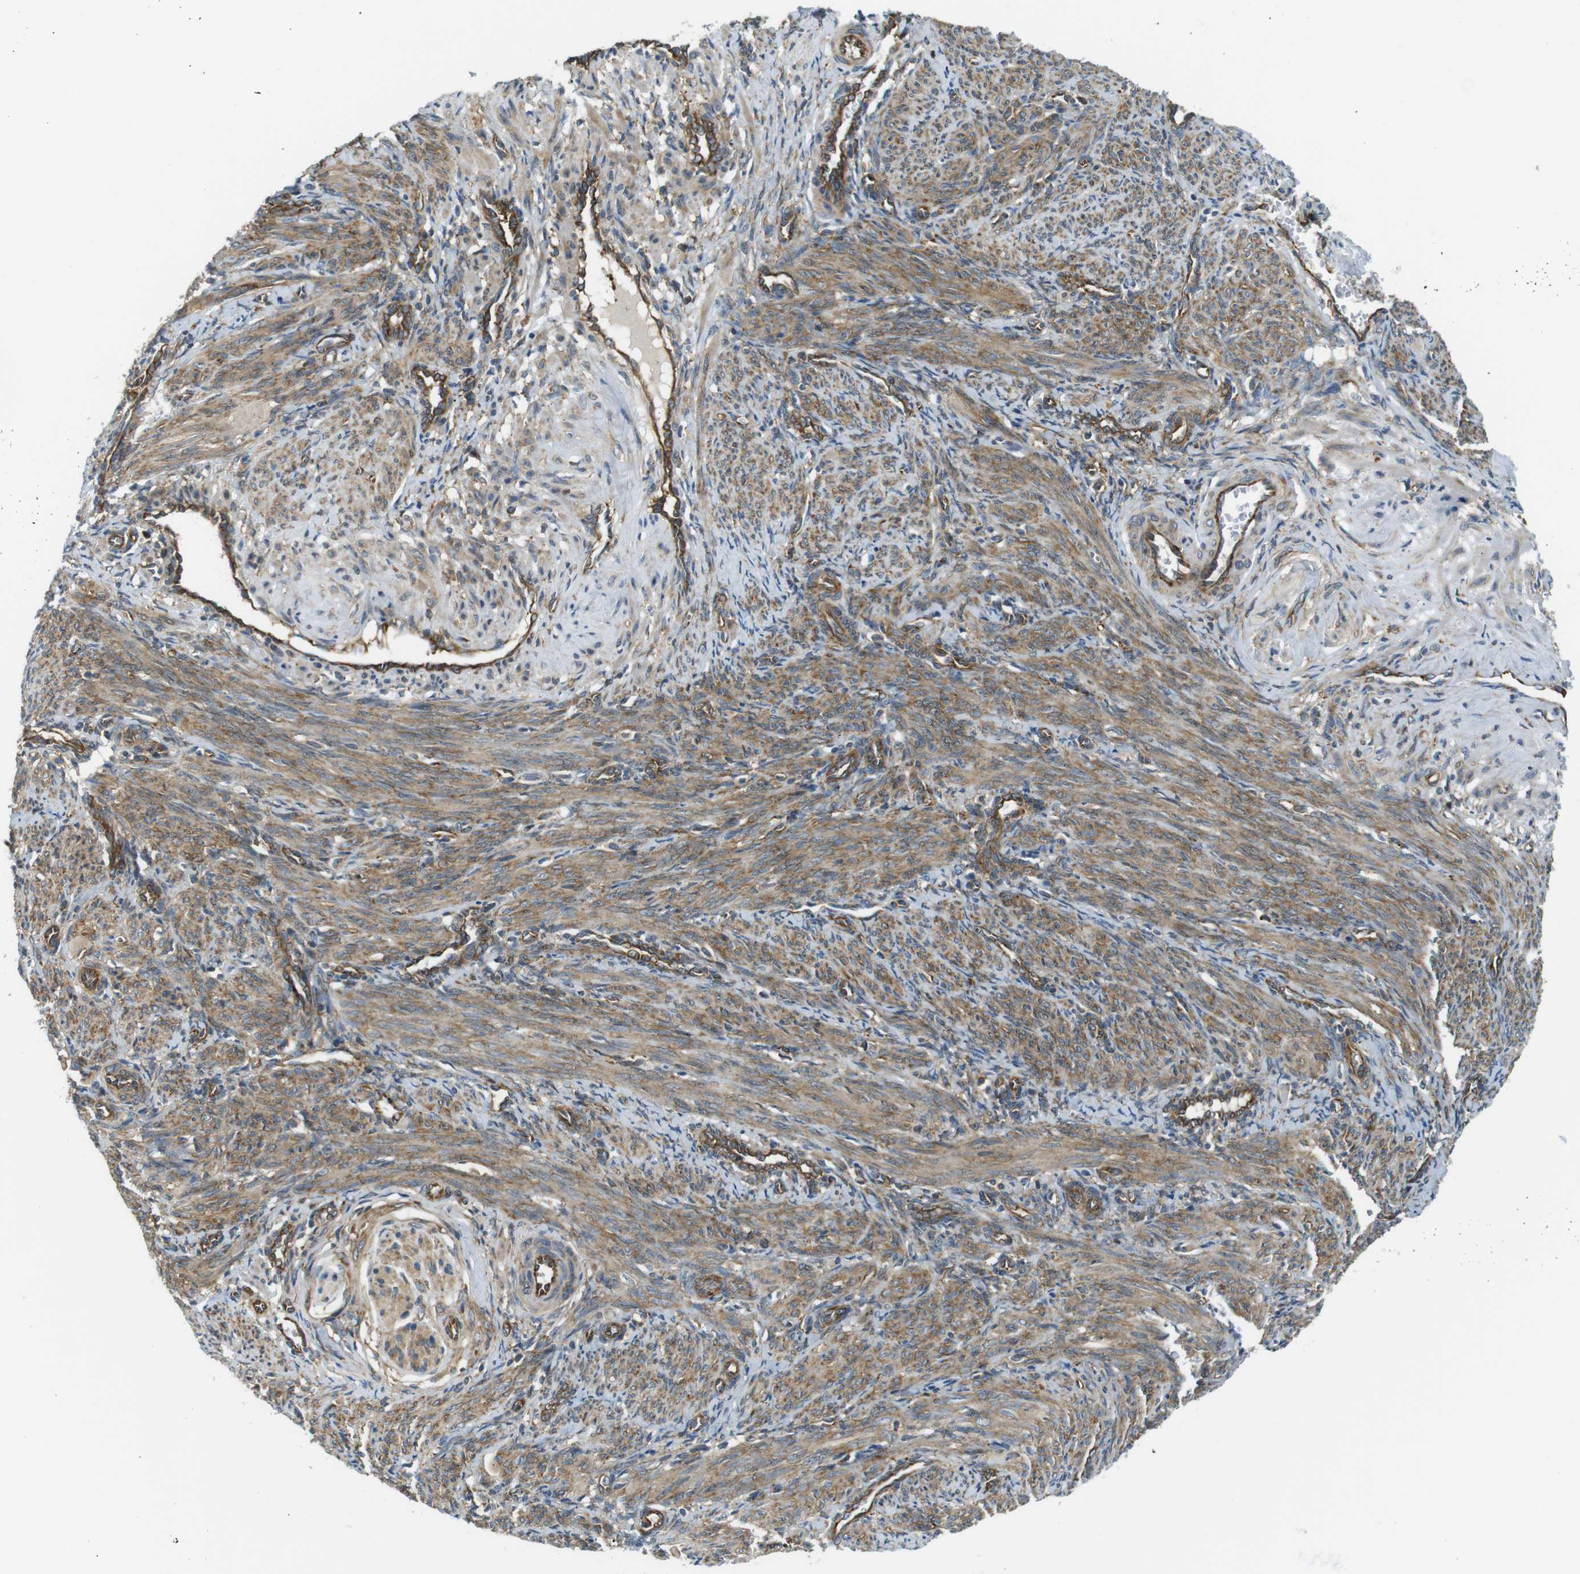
{"staining": {"intensity": "moderate", "quantity": ">75%", "location": "cytoplasmic/membranous"}, "tissue": "smooth muscle", "cell_type": "Smooth muscle cells", "image_type": "normal", "snomed": [{"axis": "morphology", "description": "Normal tissue, NOS"}, {"axis": "topography", "description": "Endometrium"}], "caption": "Immunohistochemical staining of unremarkable human smooth muscle displays medium levels of moderate cytoplasmic/membranous expression in about >75% of smooth muscle cells.", "gene": "TSC1", "patient": {"sex": "female", "age": 33}}